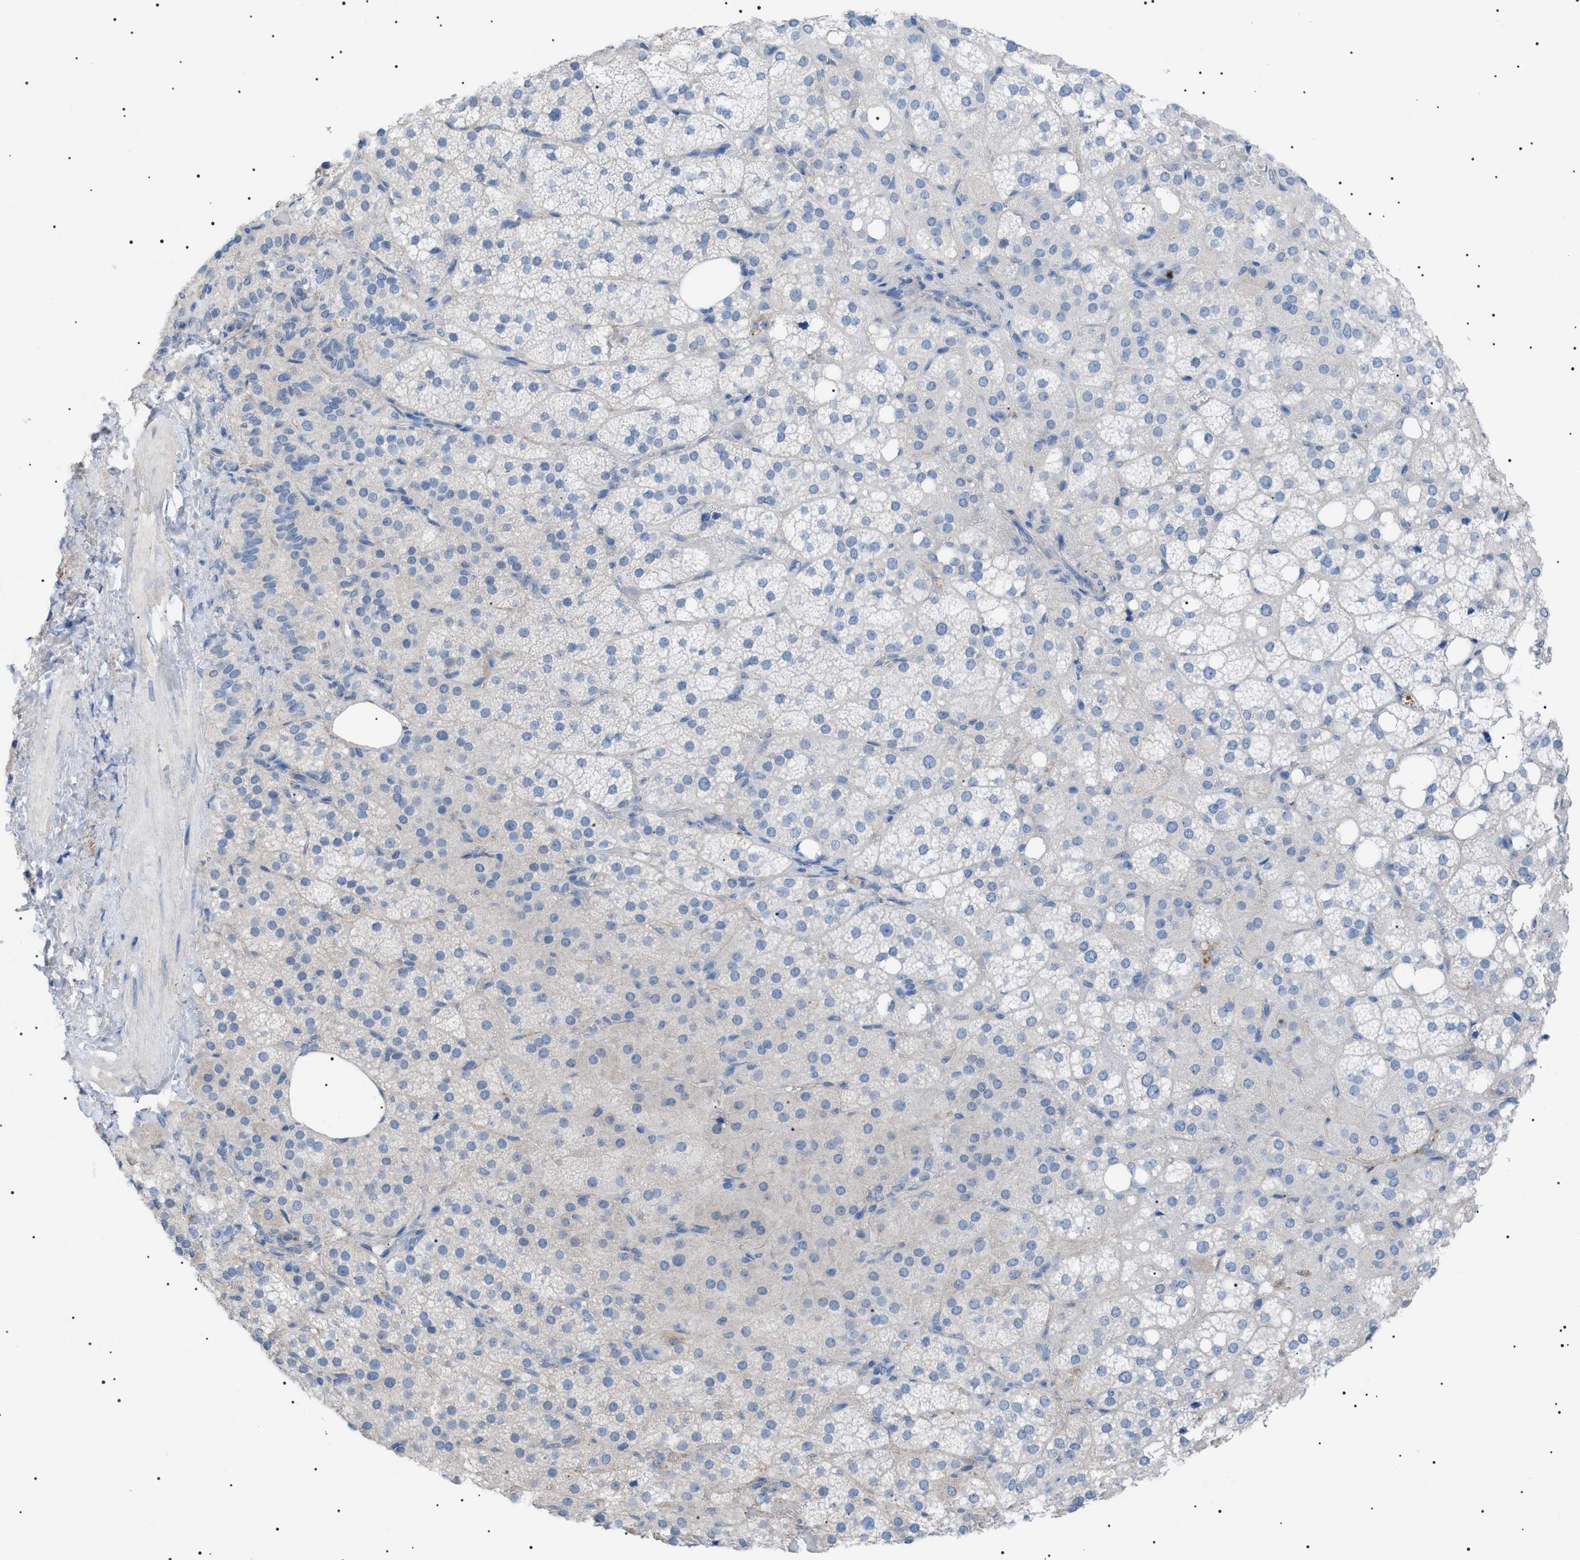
{"staining": {"intensity": "negative", "quantity": "none", "location": "none"}, "tissue": "adrenal gland", "cell_type": "Glandular cells", "image_type": "normal", "snomed": [{"axis": "morphology", "description": "Normal tissue, NOS"}, {"axis": "topography", "description": "Adrenal gland"}], "caption": "DAB (3,3'-diaminobenzidine) immunohistochemical staining of normal human adrenal gland shows no significant expression in glandular cells.", "gene": "ADAMTS1", "patient": {"sex": "female", "age": 59}}